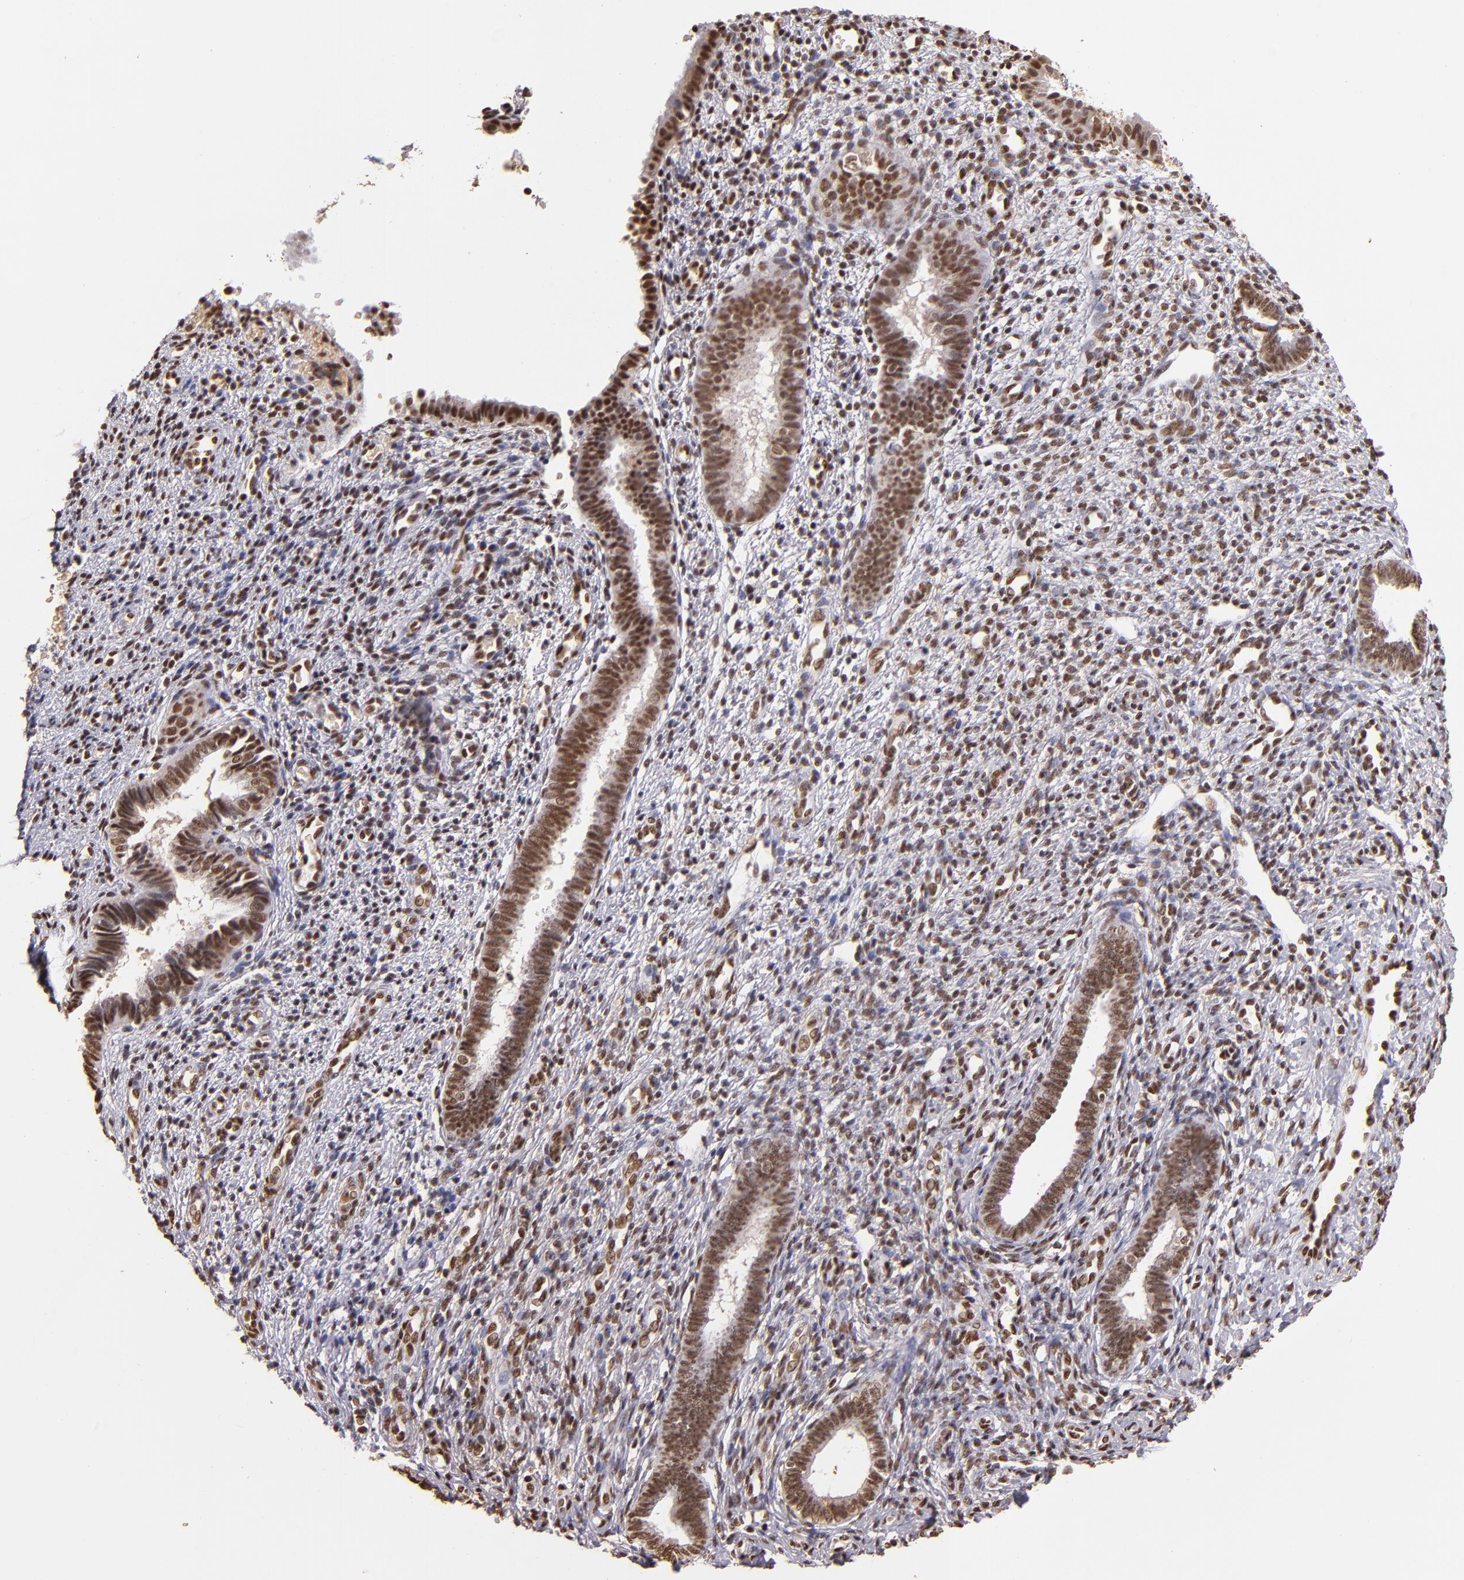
{"staining": {"intensity": "weak", "quantity": ">75%", "location": "nuclear"}, "tissue": "endometrium", "cell_type": "Cells in endometrial stroma", "image_type": "normal", "snomed": [{"axis": "morphology", "description": "Normal tissue, NOS"}, {"axis": "topography", "description": "Endometrium"}], "caption": "Immunohistochemical staining of normal endometrium exhibits low levels of weak nuclear expression in approximately >75% of cells in endometrial stroma. Using DAB (brown) and hematoxylin (blue) stains, captured at high magnification using brightfield microscopy.", "gene": "SP1", "patient": {"sex": "female", "age": 27}}